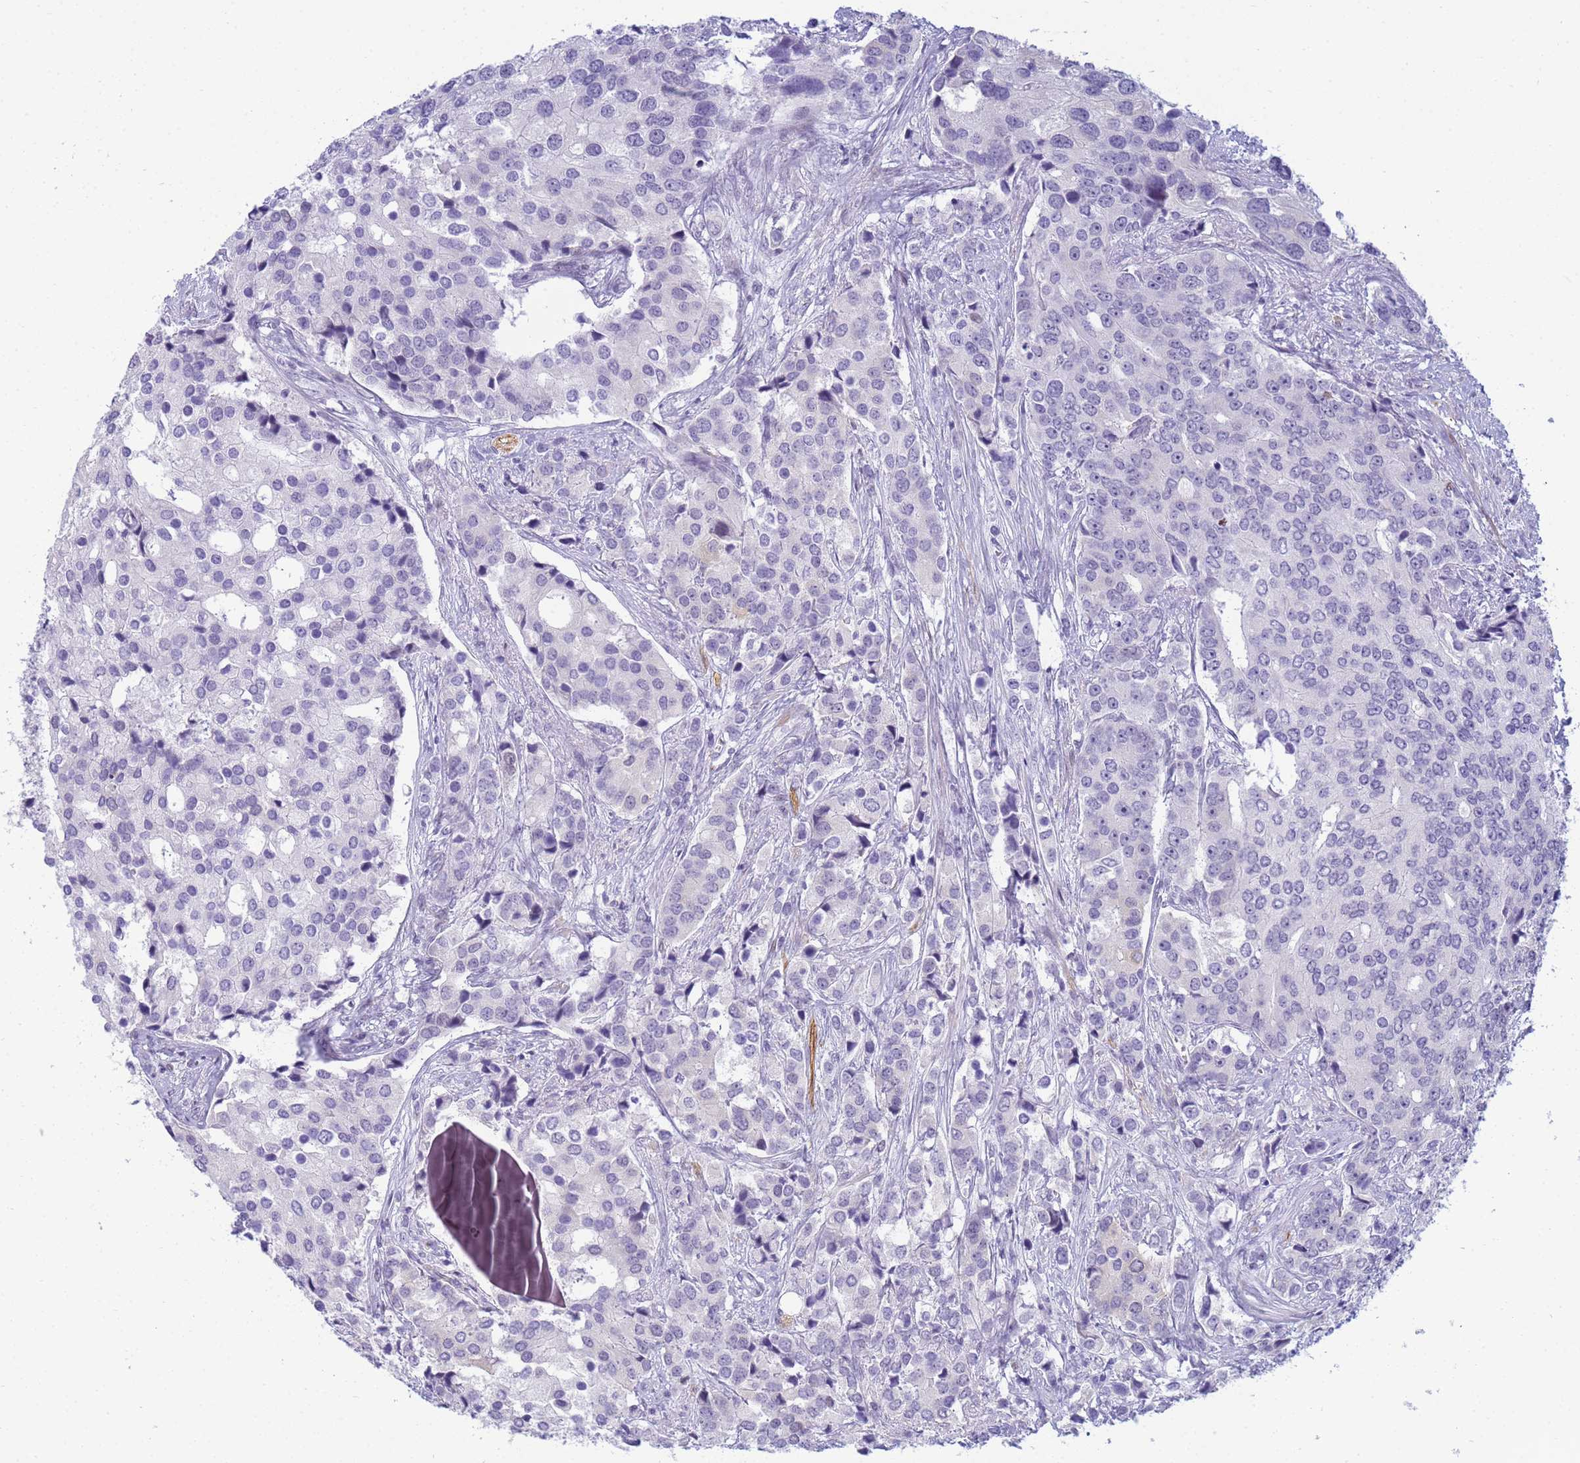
{"staining": {"intensity": "negative", "quantity": "none", "location": "none"}, "tissue": "prostate cancer", "cell_type": "Tumor cells", "image_type": "cancer", "snomed": [{"axis": "morphology", "description": "Adenocarcinoma, High grade"}, {"axis": "topography", "description": "Prostate"}], "caption": "A histopathology image of prostate high-grade adenocarcinoma stained for a protein demonstrates no brown staining in tumor cells. (DAB IHC visualized using brightfield microscopy, high magnification).", "gene": "SNX20", "patient": {"sex": "male", "age": 62}}